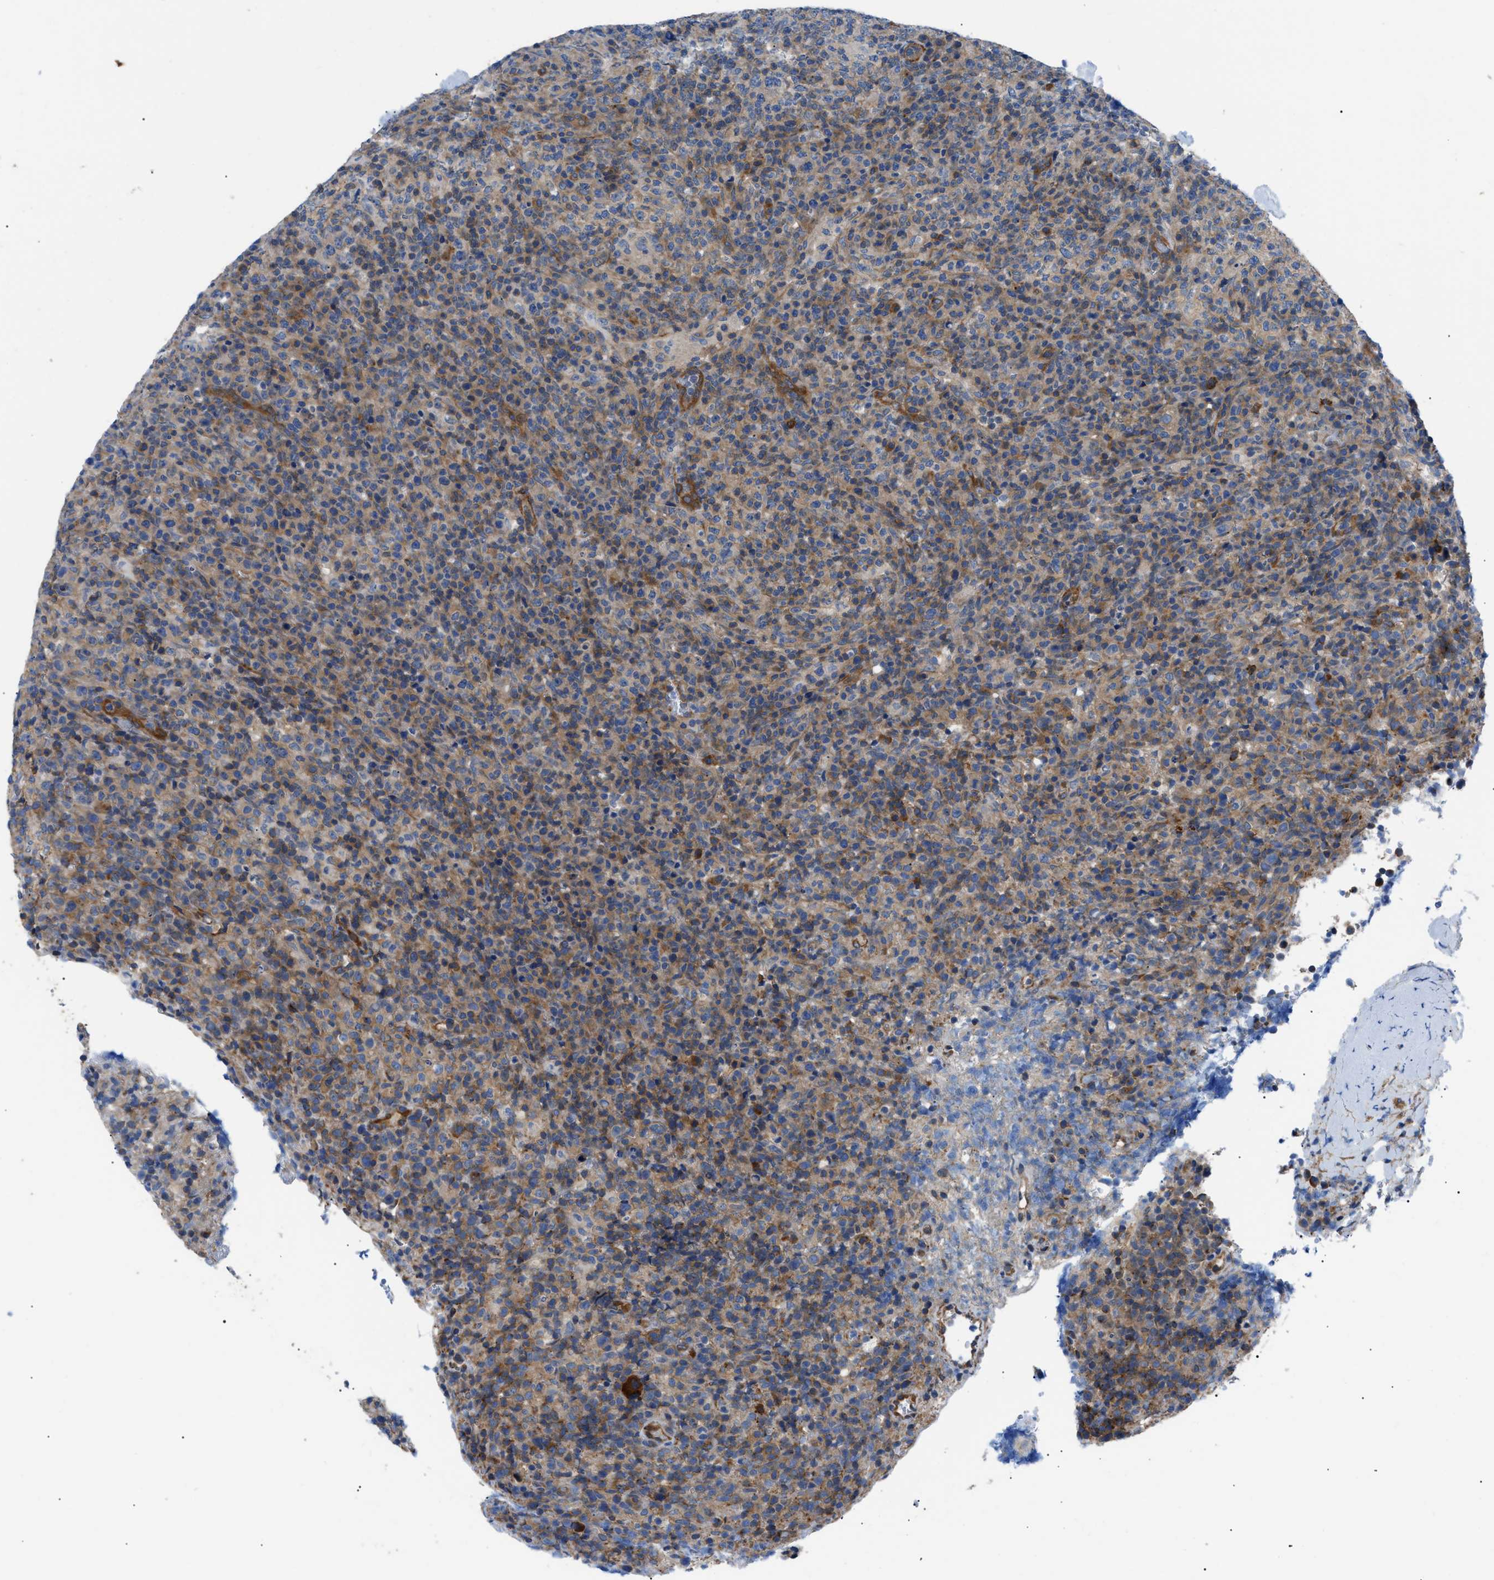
{"staining": {"intensity": "moderate", "quantity": "<25%", "location": "cytoplasmic/membranous"}, "tissue": "lymphoma", "cell_type": "Tumor cells", "image_type": "cancer", "snomed": [{"axis": "morphology", "description": "Malignant lymphoma, non-Hodgkin's type, High grade"}, {"axis": "topography", "description": "Lymph node"}], "caption": "Protein expression analysis of human malignant lymphoma, non-Hodgkin's type (high-grade) reveals moderate cytoplasmic/membranous positivity in about <25% of tumor cells.", "gene": "HSPB8", "patient": {"sex": "female", "age": 76}}